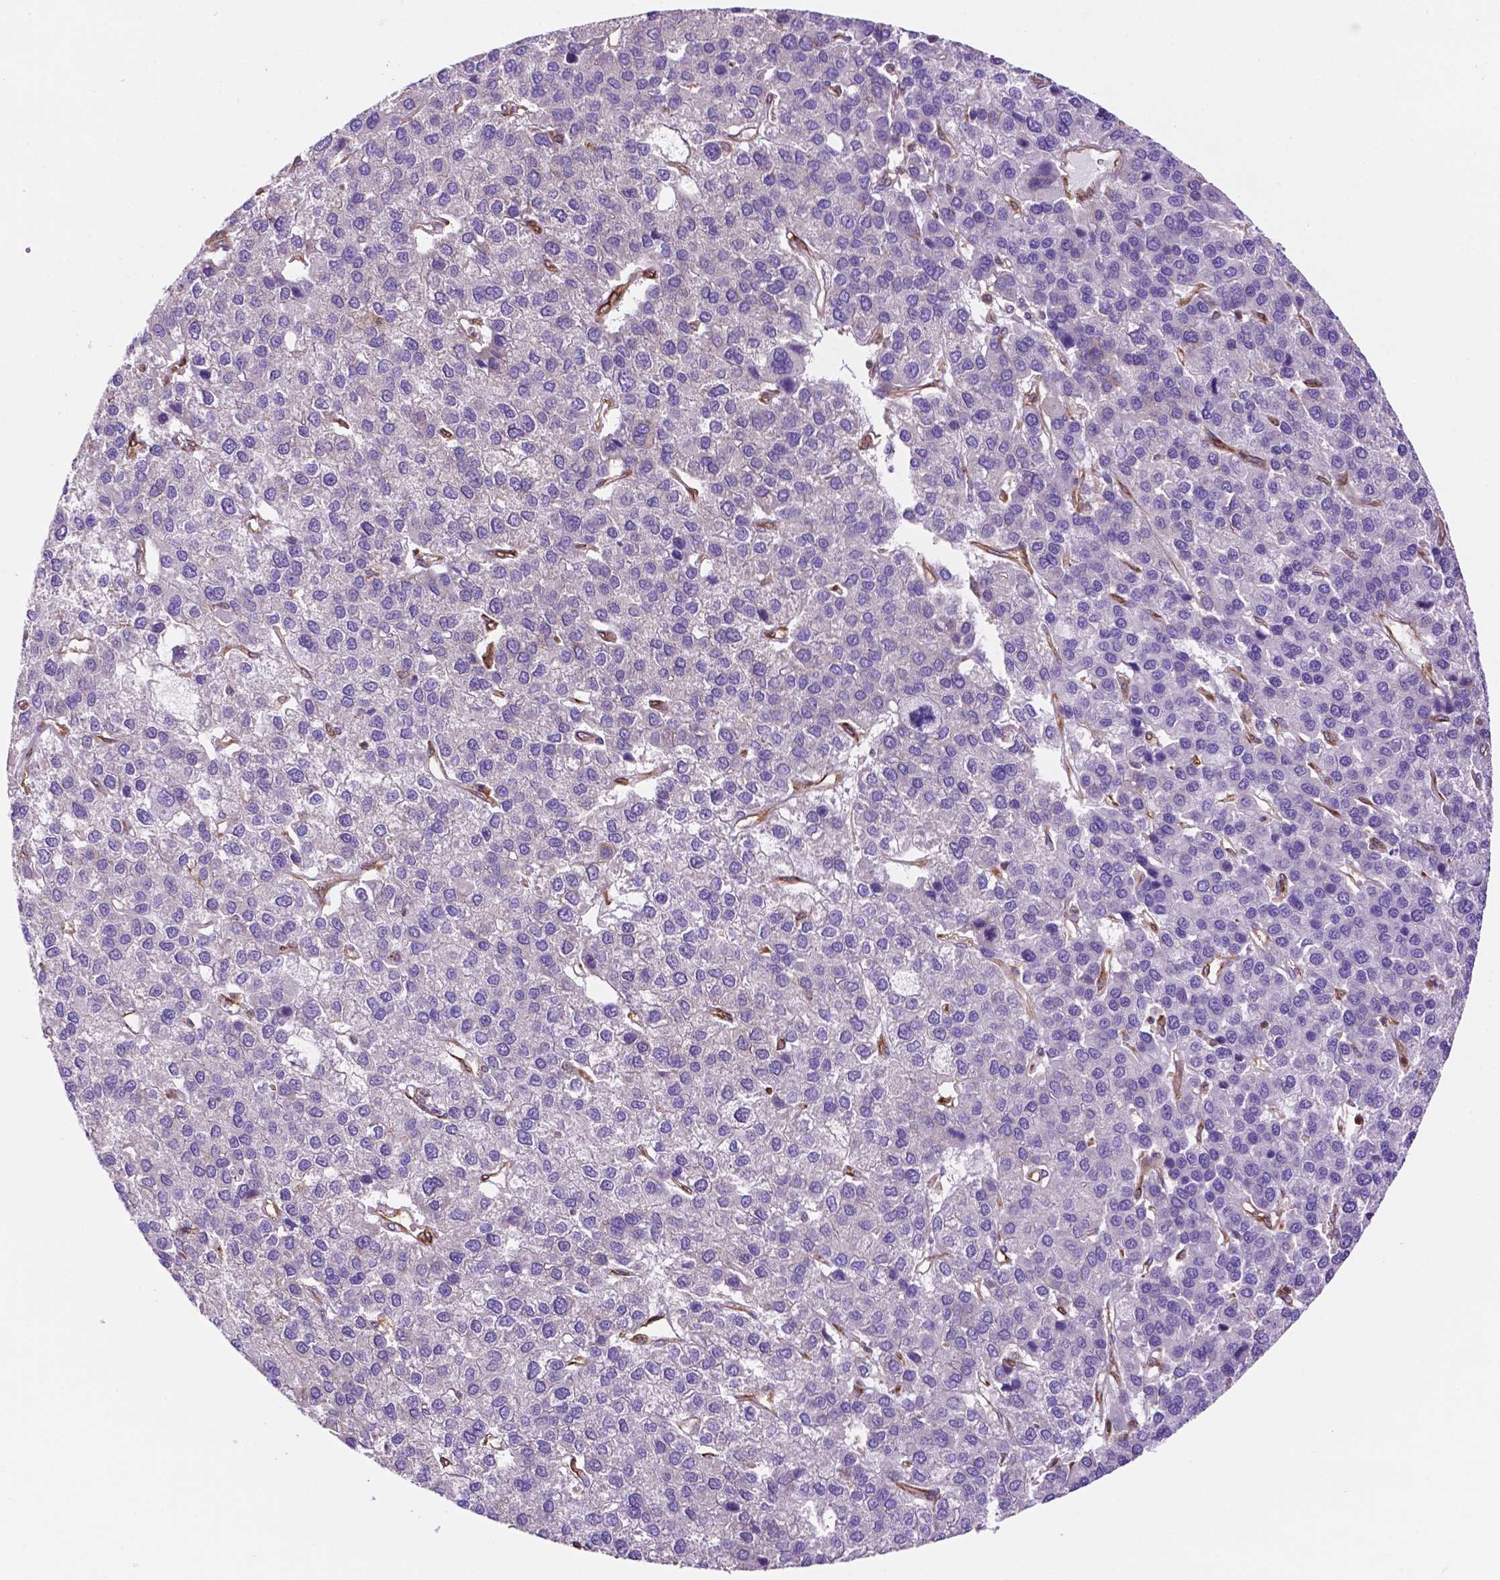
{"staining": {"intensity": "weak", "quantity": "<25%", "location": "cytoplasmic/membranous"}, "tissue": "liver cancer", "cell_type": "Tumor cells", "image_type": "cancer", "snomed": [{"axis": "morphology", "description": "Carcinoma, Hepatocellular, NOS"}, {"axis": "topography", "description": "Liver"}], "caption": "A micrograph of human hepatocellular carcinoma (liver) is negative for staining in tumor cells.", "gene": "DCN", "patient": {"sex": "female", "age": 41}}